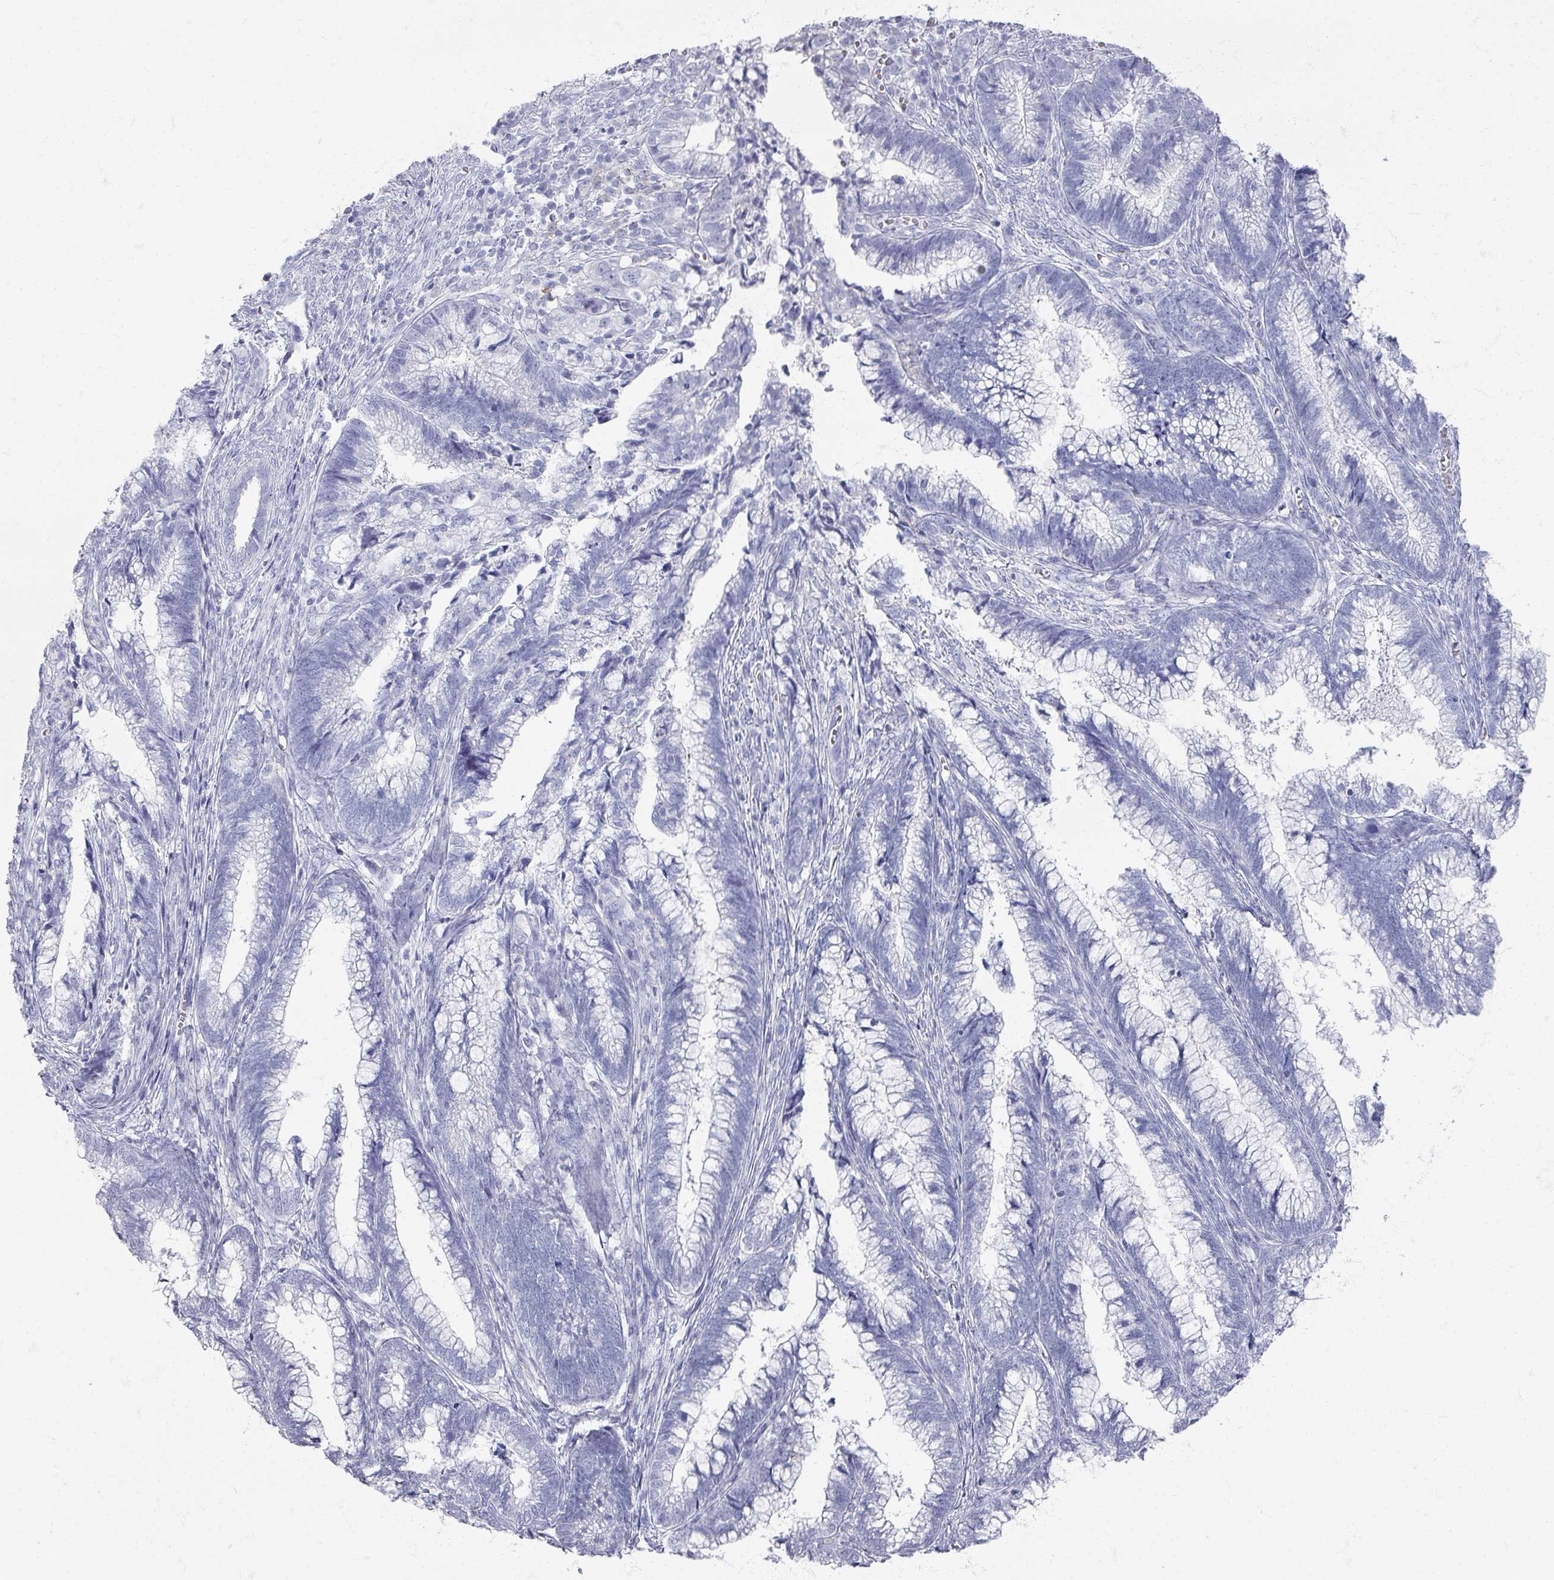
{"staining": {"intensity": "negative", "quantity": "none", "location": "none"}, "tissue": "cervical cancer", "cell_type": "Tumor cells", "image_type": "cancer", "snomed": [{"axis": "morphology", "description": "Adenocarcinoma, NOS"}, {"axis": "topography", "description": "Cervix"}], "caption": "Cervical cancer (adenocarcinoma) was stained to show a protein in brown. There is no significant positivity in tumor cells.", "gene": "OMG", "patient": {"sex": "female", "age": 44}}